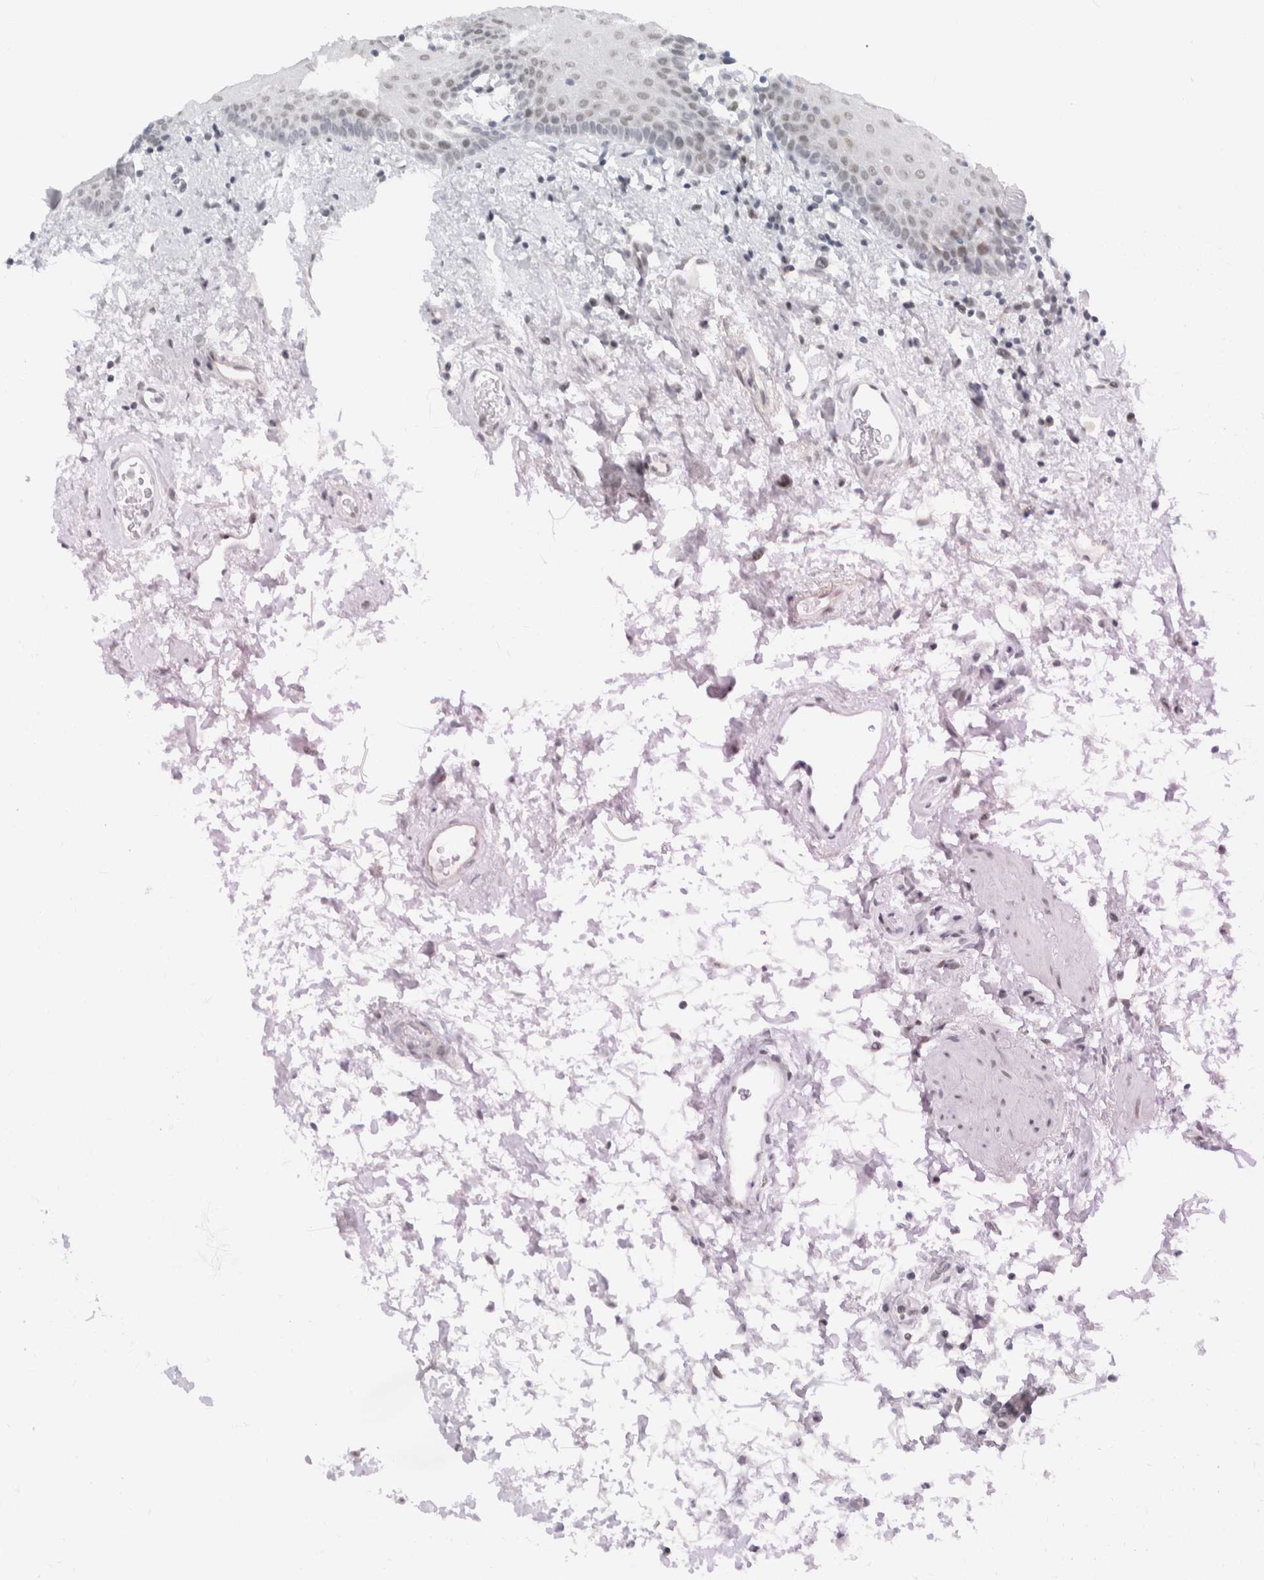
{"staining": {"intensity": "weak", "quantity": "<25%", "location": "nuclear"}, "tissue": "oral mucosa", "cell_type": "Squamous epithelial cells", "image_type": "normal", "snomed": [{"axis": "morphology", "description": "Normal tissue, NOS"}, {"axis": "topography", "description": "Oral tissue"}], "caption": "This is an immunohistochemistry (IHC) micrograph of benign human oral mucosa. There is no expression in squamous epithelial cells.", "gene": "CDH17", "patient": {"sex": "male", "age": 66}}